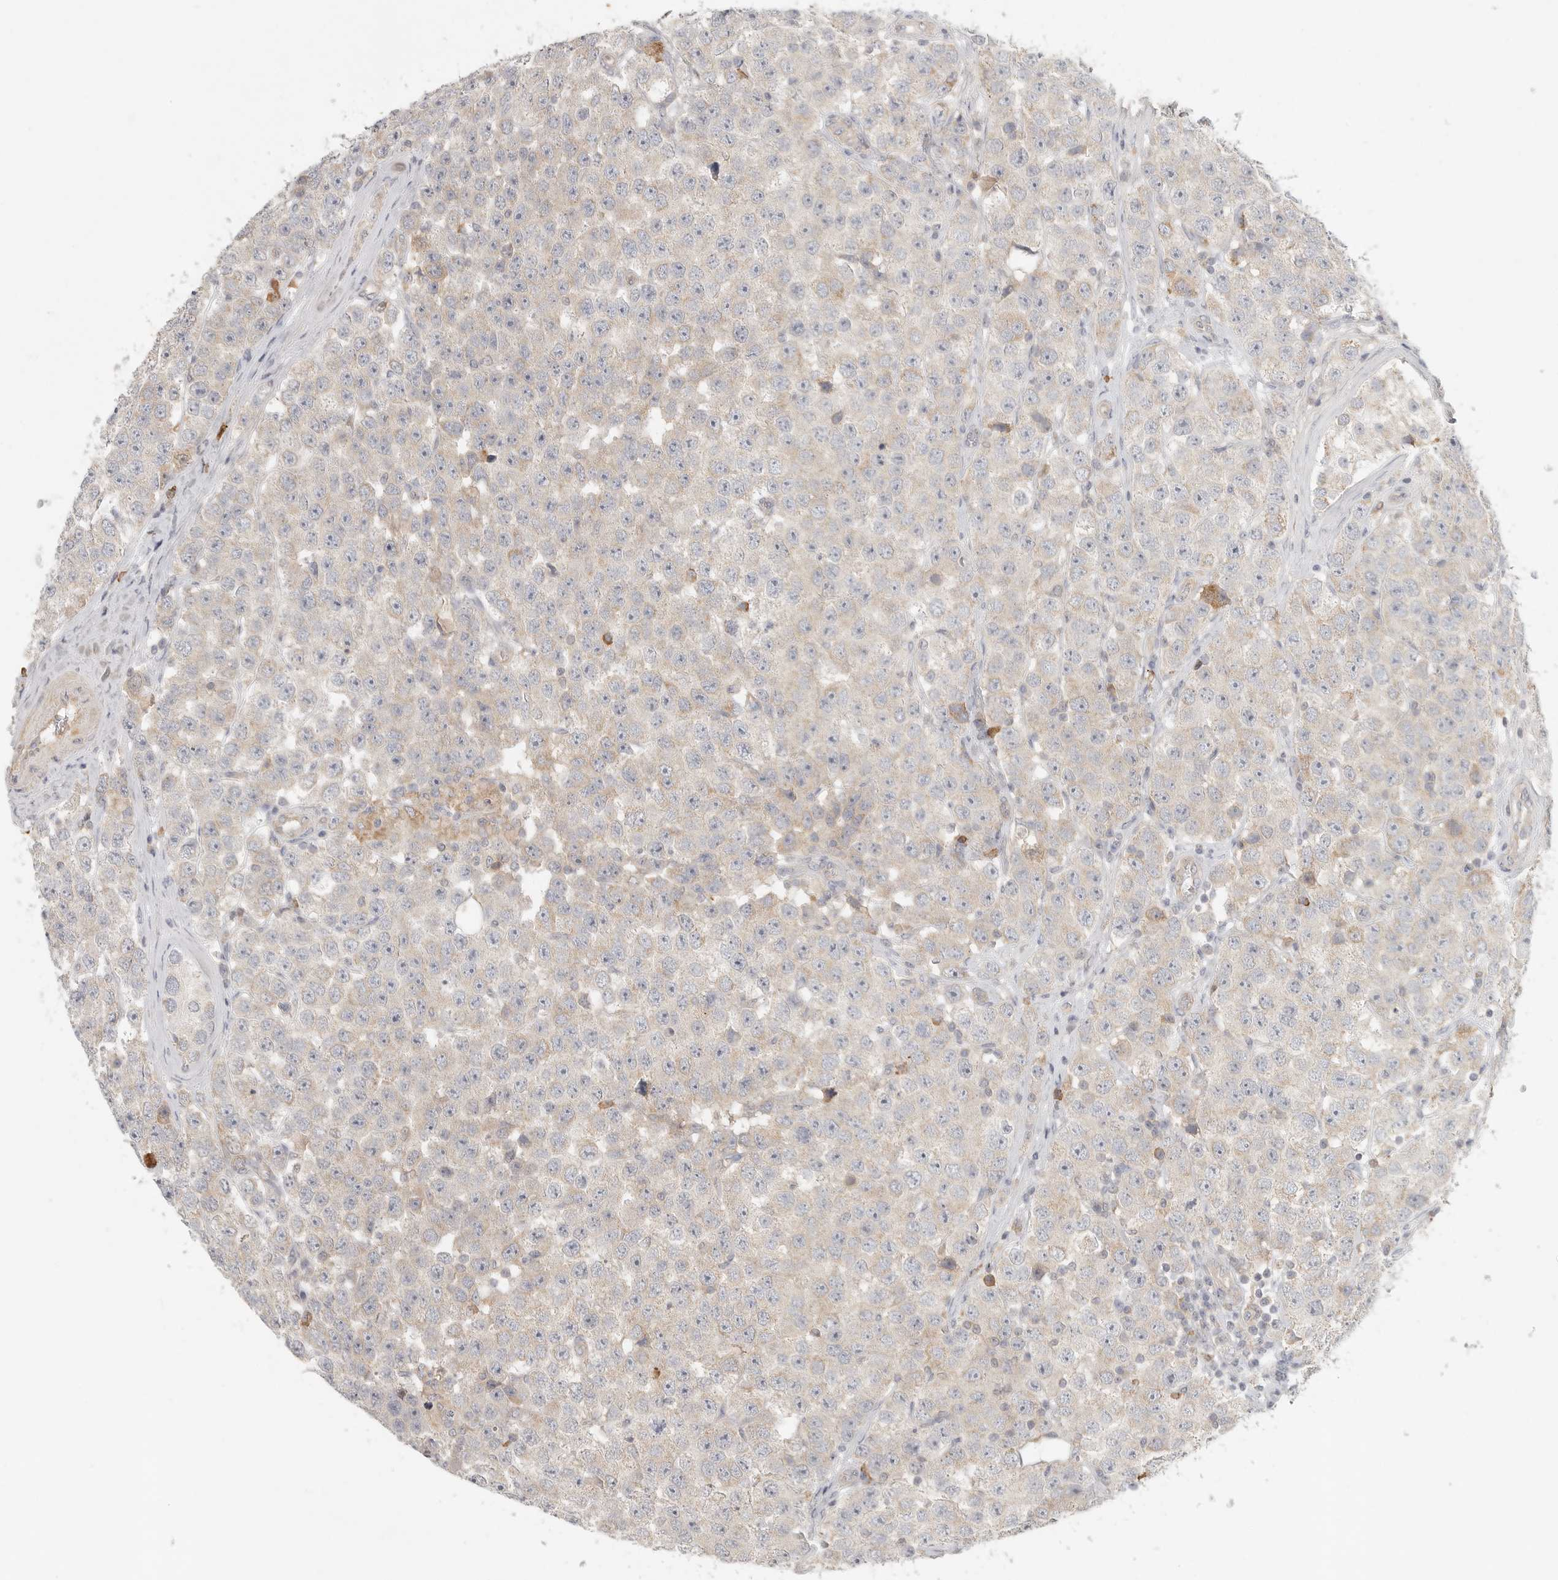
{"staining": {"intensity": "weak", "quantity": "25%-75%", "location": "cytoplasmic/membranous"}, "tissue": "testis cancer", "cell_type": "Tumor cells", "image_type": "cancer", "snomed": [{"axis": "morphology", "description": "Seminoma, NOS"}, {"axis": "morphology", "description": "Carcinoma, Embryonal, NOS"}, {"axis": "topography", "description": "Testis"}], "caption": "A brown stain highlights weak cytoplasmic/membranous staining of a protein in testis cancer tumor cells.", "gene": "SLC25A36", "patient": {"sex": "male", "age": 28}}